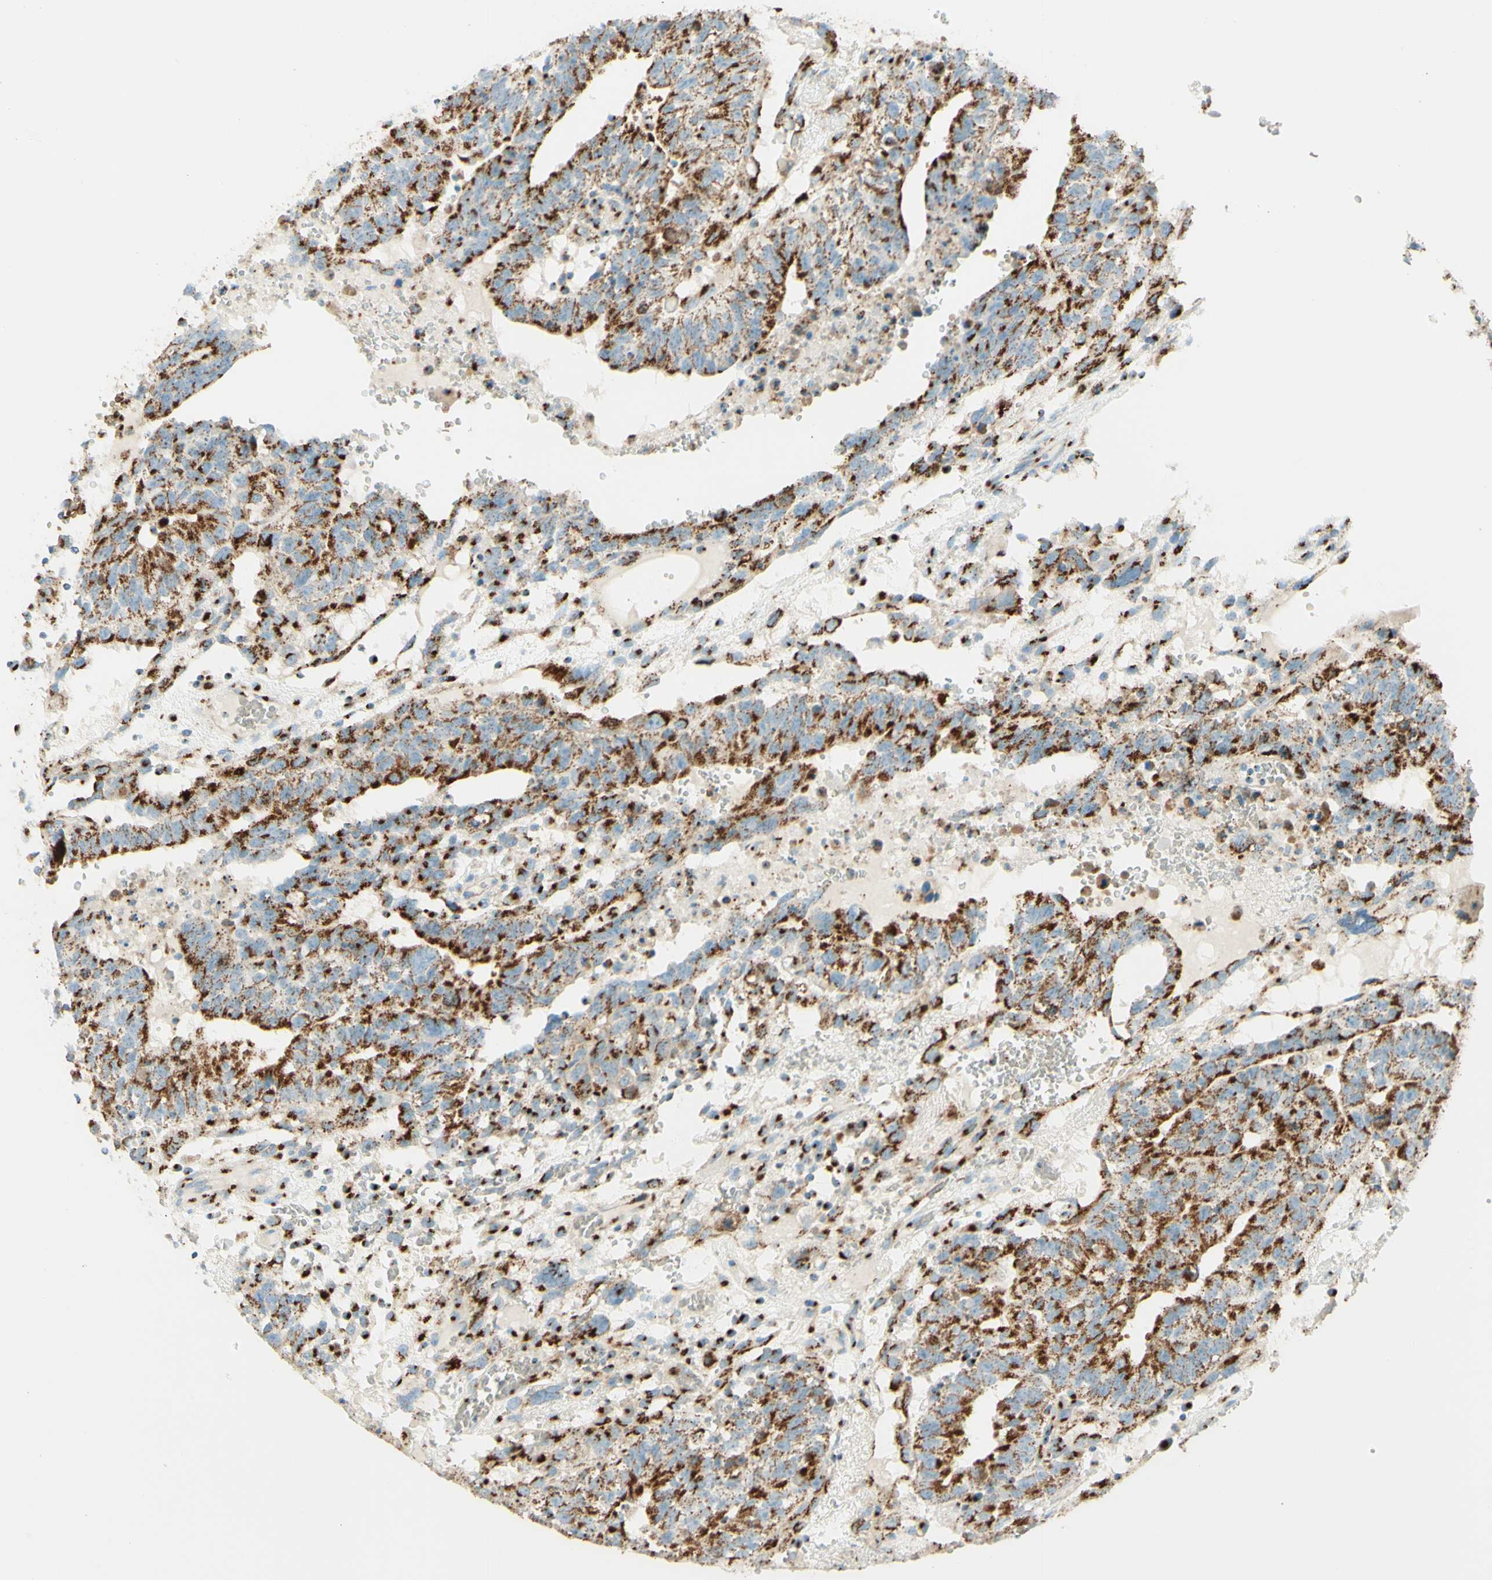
{"staining": {"intensity": "strong", "quantity": ">75%", "location": "cytoplasmic/membranous"}, "tissue": "testis cancer", "cell_type": "Tumor cells", "image_type": "cancer", "snomed": [{"axis": "morphology", "description": "Seminoma, NOS"}, {"axis": "morphology", "description": "Carcinoma, Embryonal, NOS"}, {"axis": "topography", "description": "Testis"}], "caption": "This micrograph exhibits immunohistochemistry (IHC) staining of testis seminoma, with high strong cytoplasmic/membranous positivity in about >75% of tumor cells.", "gene": "GOLGB1", "patient": {"sex": "male", "age": 52}}